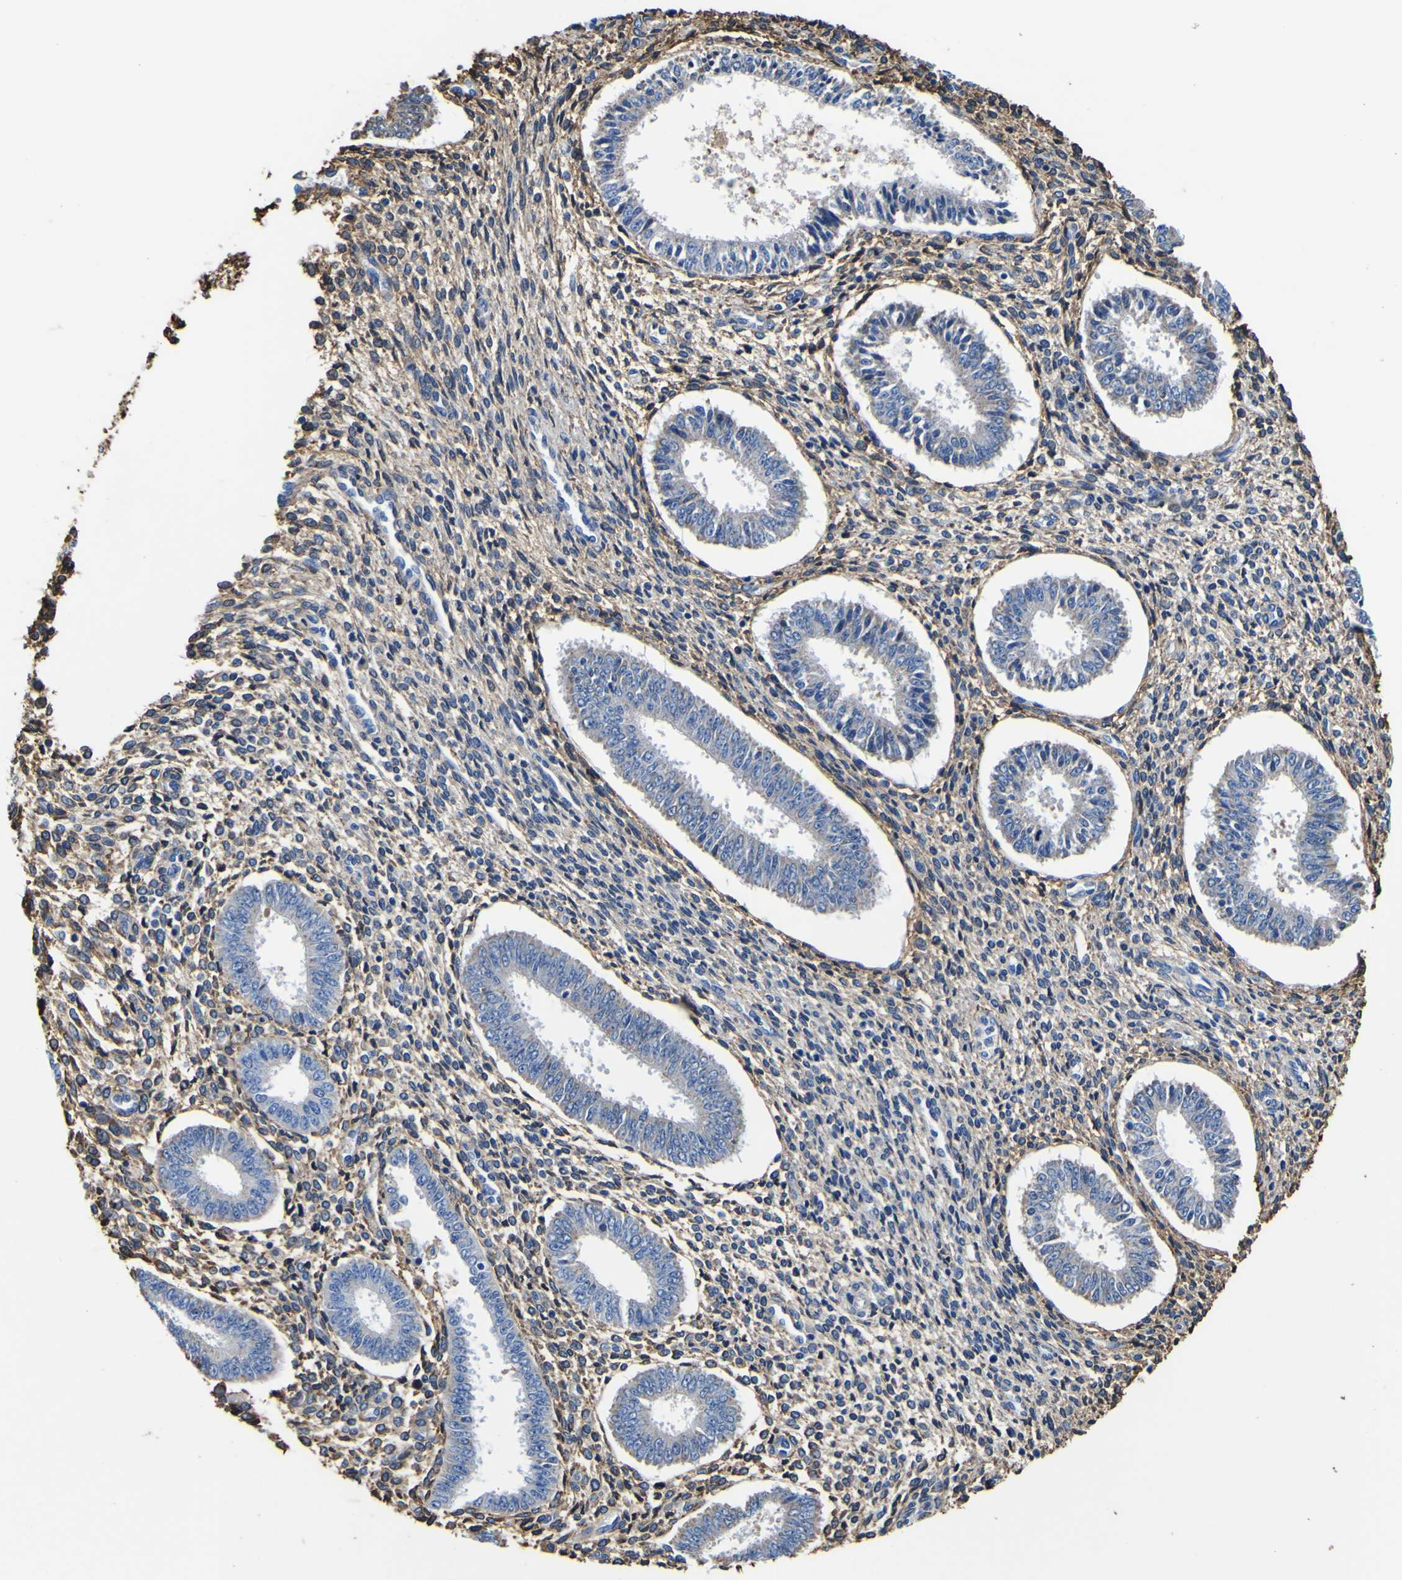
{"staining": {"intensity": "moderate", "quantity": "<25%", "location": "cytoplasmic/membranous"}, "tissue": "endometrium", "cell_type": "Cells in endometrial stroma", "image_type": "normal", "snomed": [{"axis": "morphology", "description": "Normal tissue, NOS"}, {"axis": "topography", "description": "Endometrium"}], "caption": "Endometrium stained for a protein reveals moderate cytoplasmic/membranous positivity in cells in endometrial stroma. (brown staining indicates protein expression, while blue staining denotes nuclei).", "gene": "PXDN", "patient": {"sex": "female", "age": 35}}